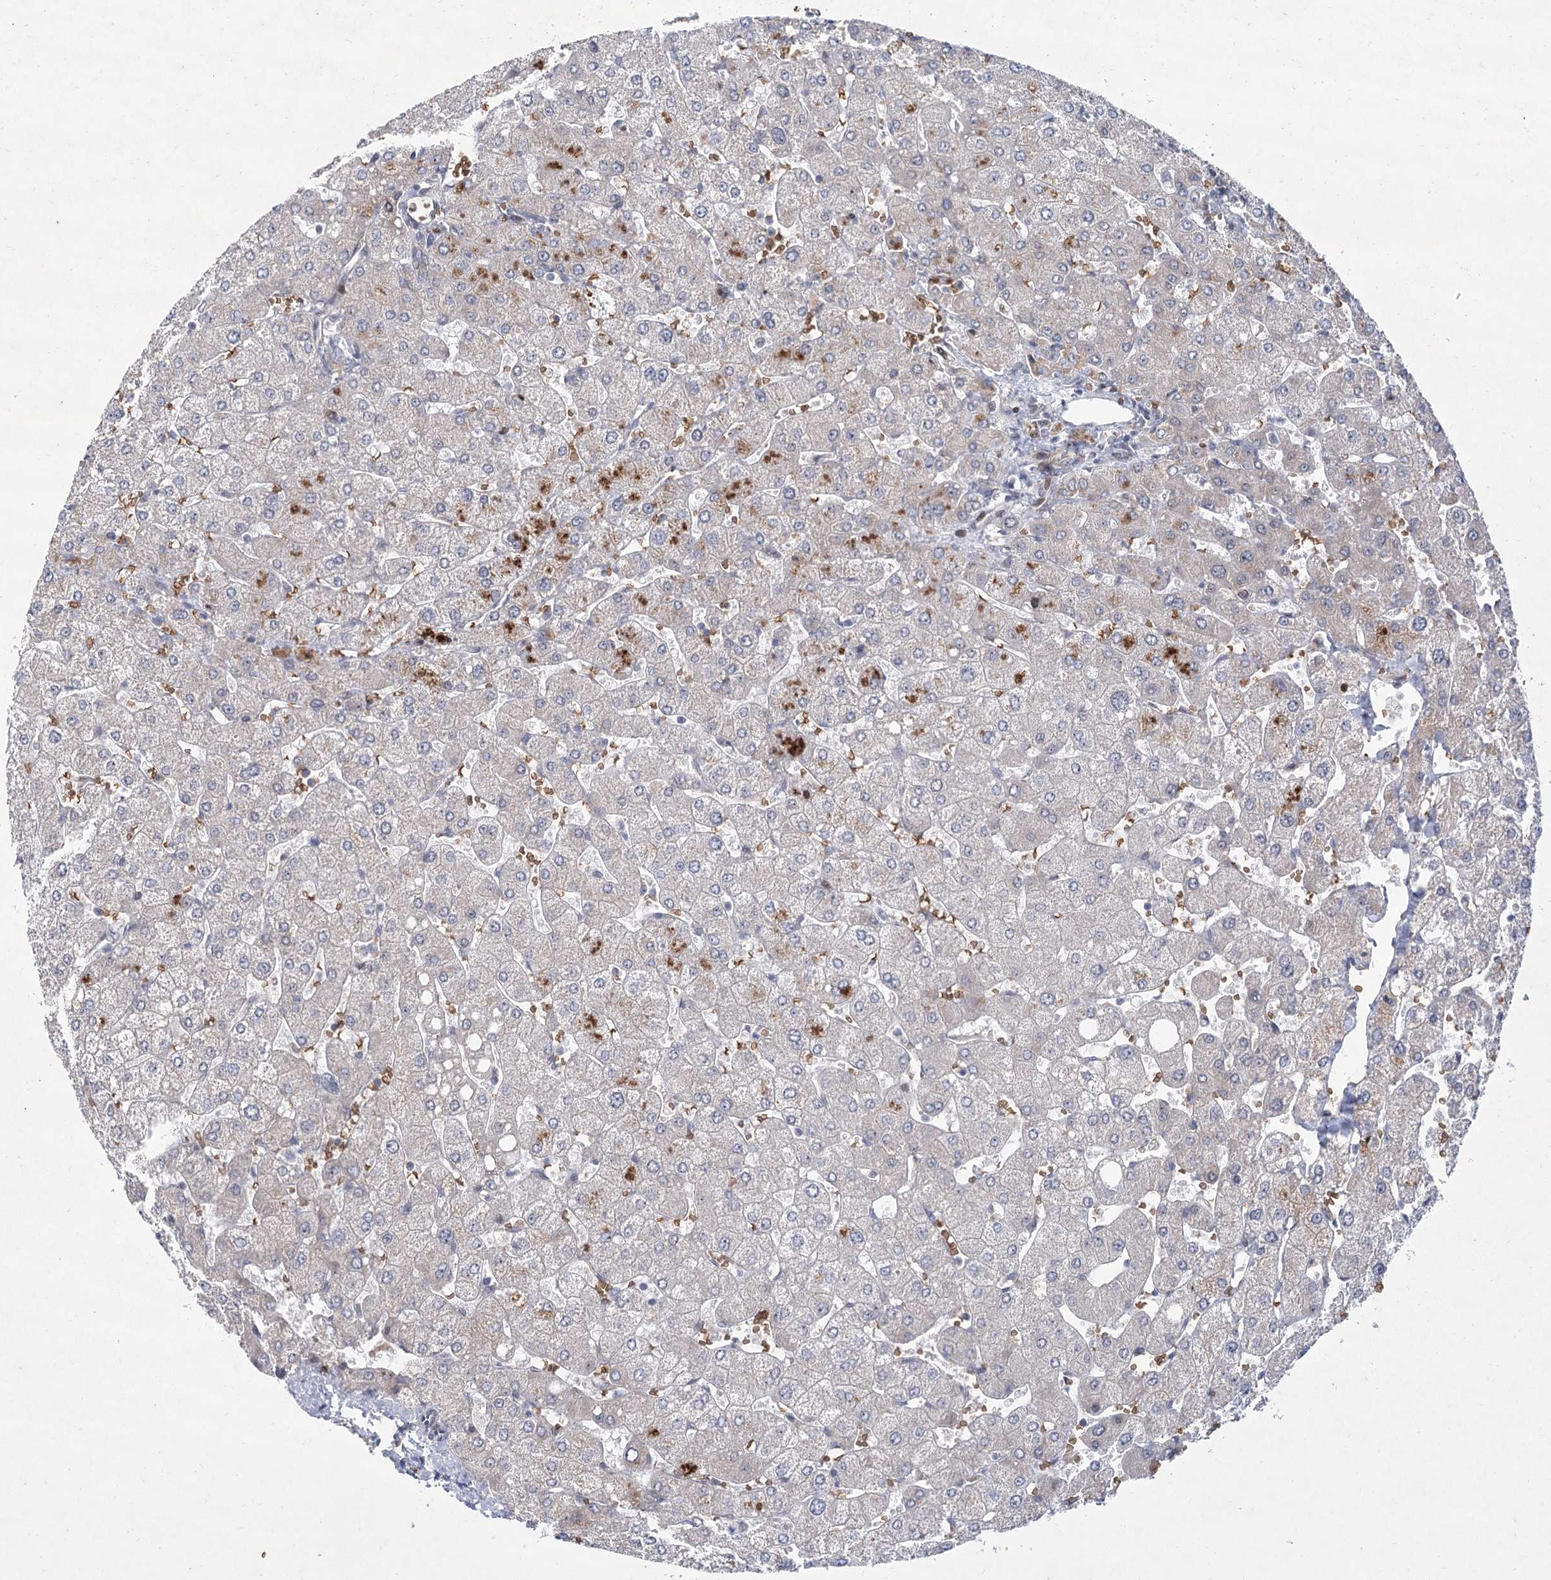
{"staining": {"intensity": "negative", "quantity": "none", "location": "none"}, "tissue": "liver", "cell_type": "Cholangiocytes", "image_type": "normal", "snomed": [{"axis": "morphology", "description": "Normal tissue, NOS"}, {"axis": "topography", "description": "Liver"}], "caption": "IHC histopathology image of unremarkable liver: liver stained with DAB (3,3'-diaminobenzidine) shows no significant protein positivity in cholangiocytes.", "gene": "NSMCE4A", "patient": {"sex": "male", "age": 55}}